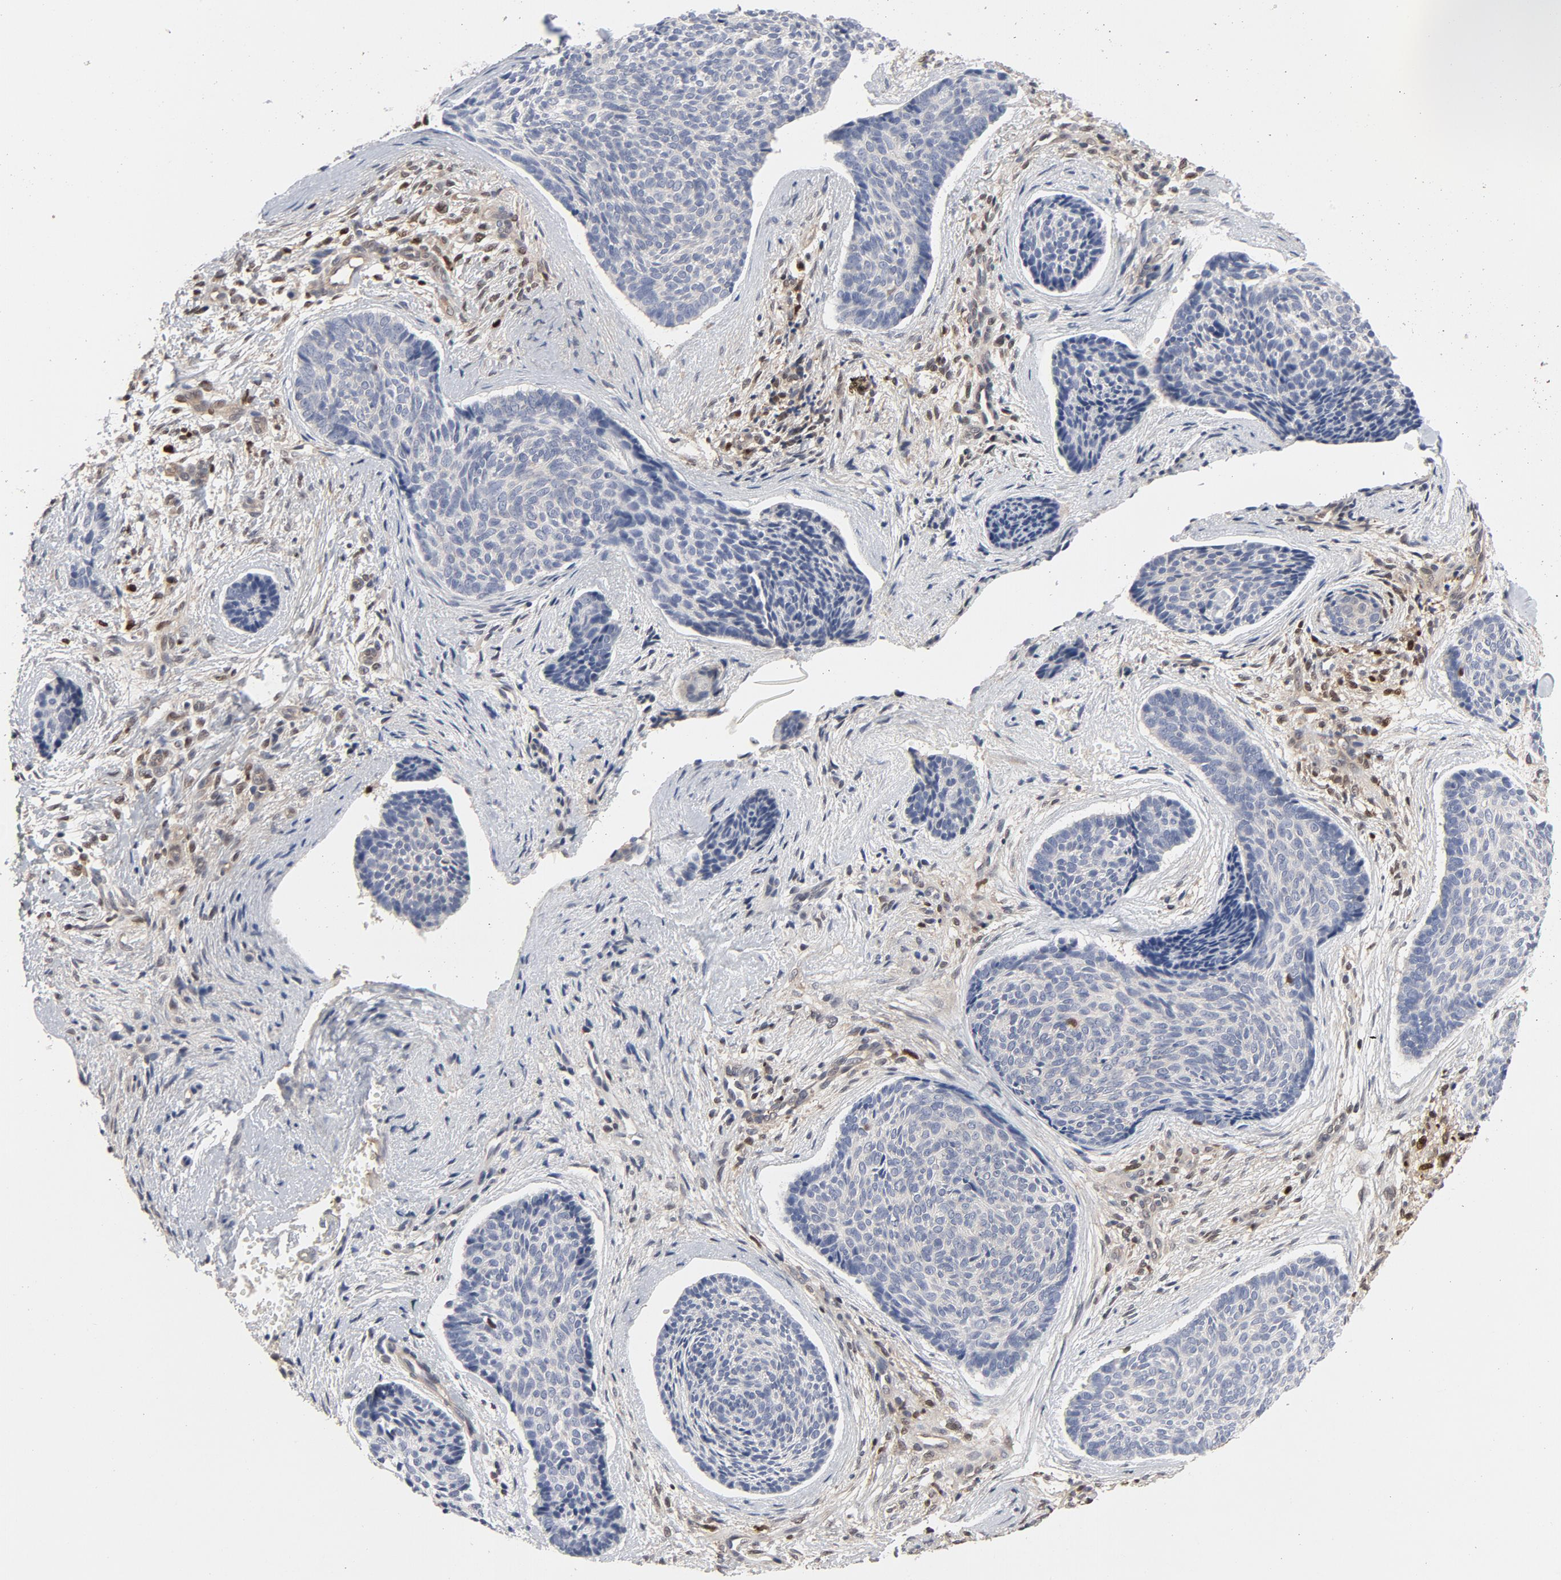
{"staining": {"intensity": "negative", "quantity": "none", "location": "none"}, "tissue": "skin cancer", "cell_type": "Tumor cells", "image_type": "cancer", "snomed": [{"axis": "morphology", "description": "Normal tissue, NOS"}, {"axis": "morphology", "description": "Basal cell carcinoma"}, {"axis": "topography", "description": "Skin"}], "caption": "The IHC histopathology image has no significant staining in tumor cells of skin cancer tissue.", "gene": "NFKB1", "patient": {"sex": "female", "age": 57}}